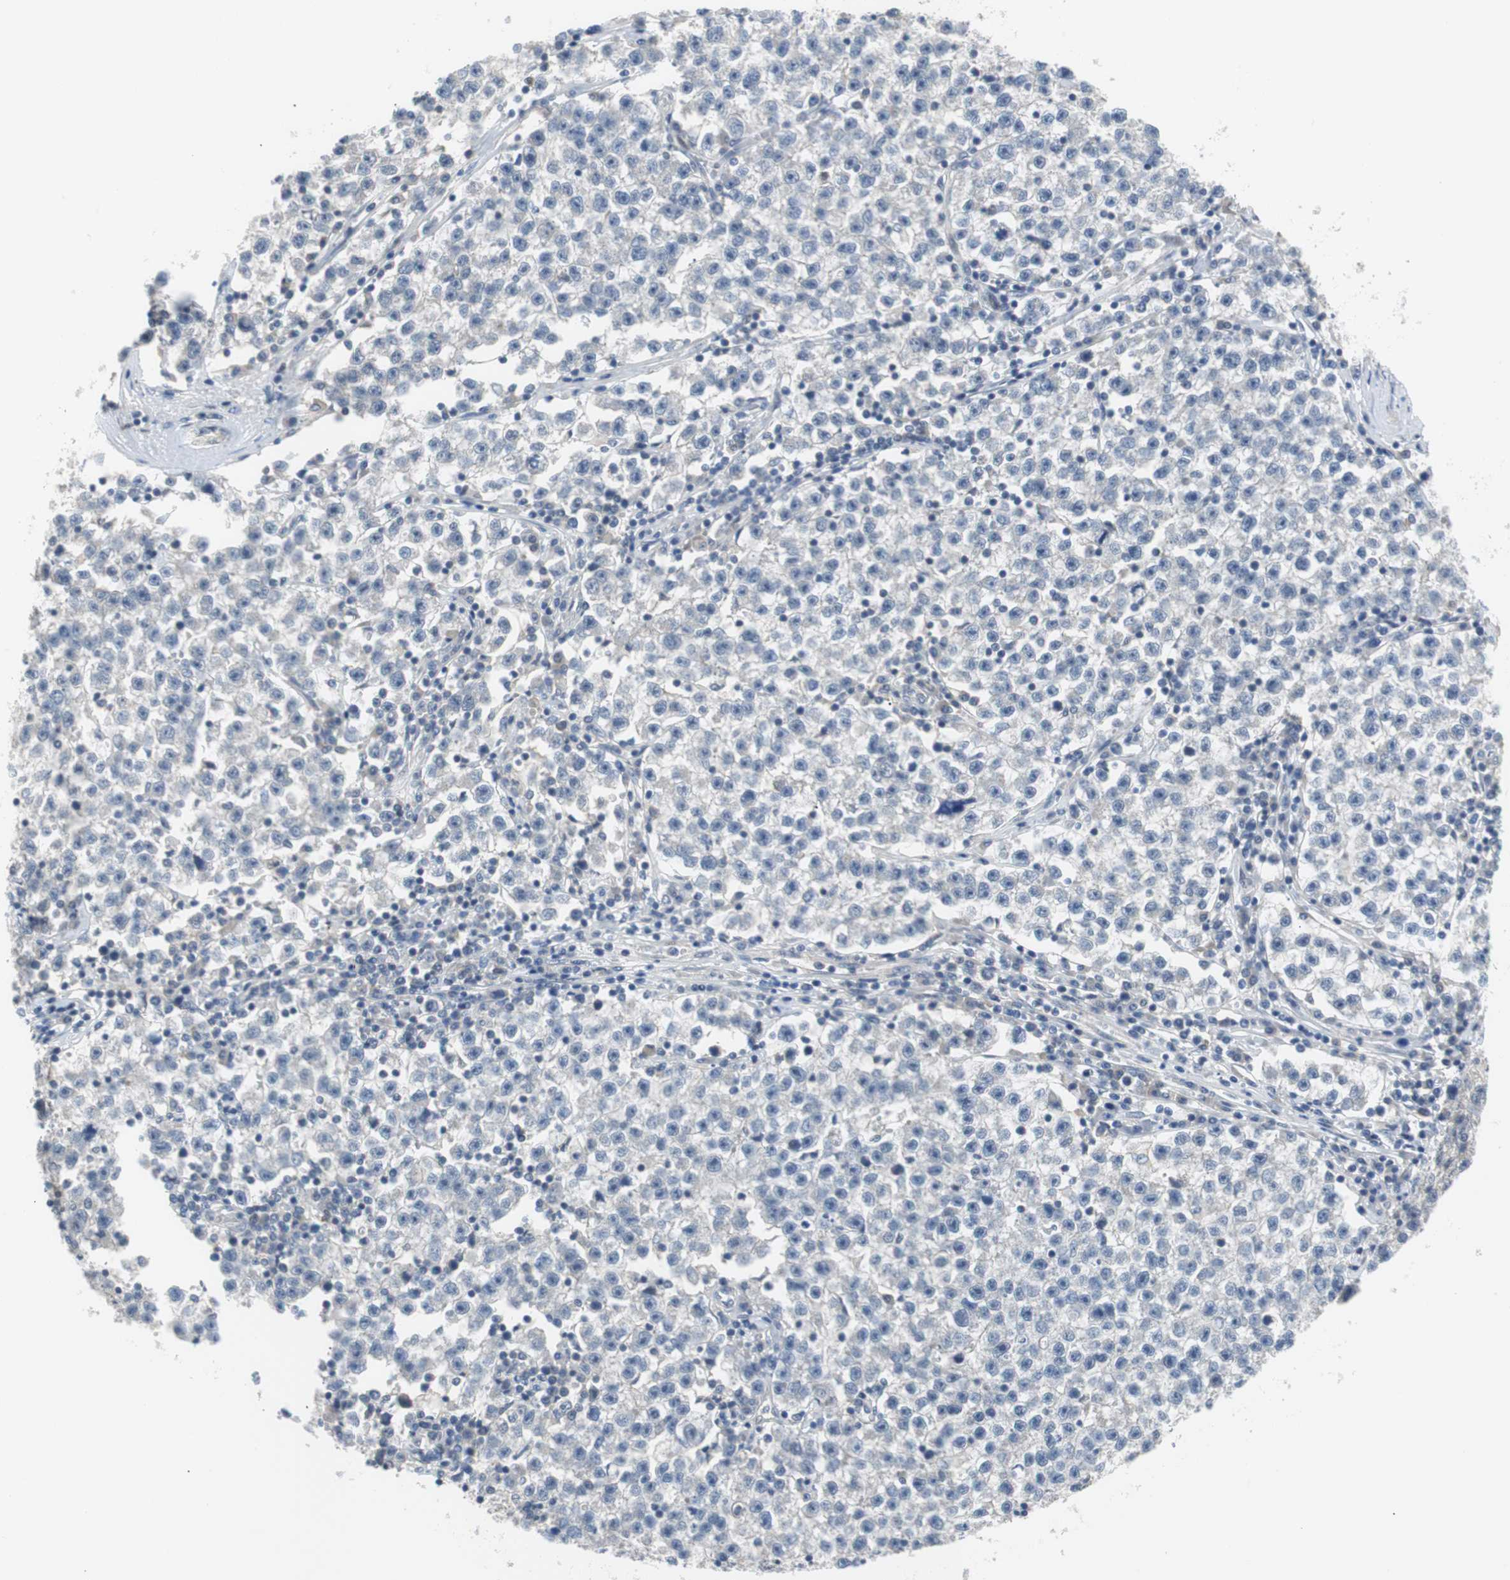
{"staining": {"intensity": "negative", "quantity": "none", "location": "none"}, "tissue": "testis cancer", "cell_type": "Tumor cells", "image_type": "cancer", "snomed": [{"axis": "morphology", "description": "Seminoma, NOS"}, {"axis": "topography", "description": "Testis"}], "caption": "Protein analysis of testis seminoma displays no significant expression in tumor cells.", "gene": "MAP2K4", "patient": {"sex": "male", "age": 22}}